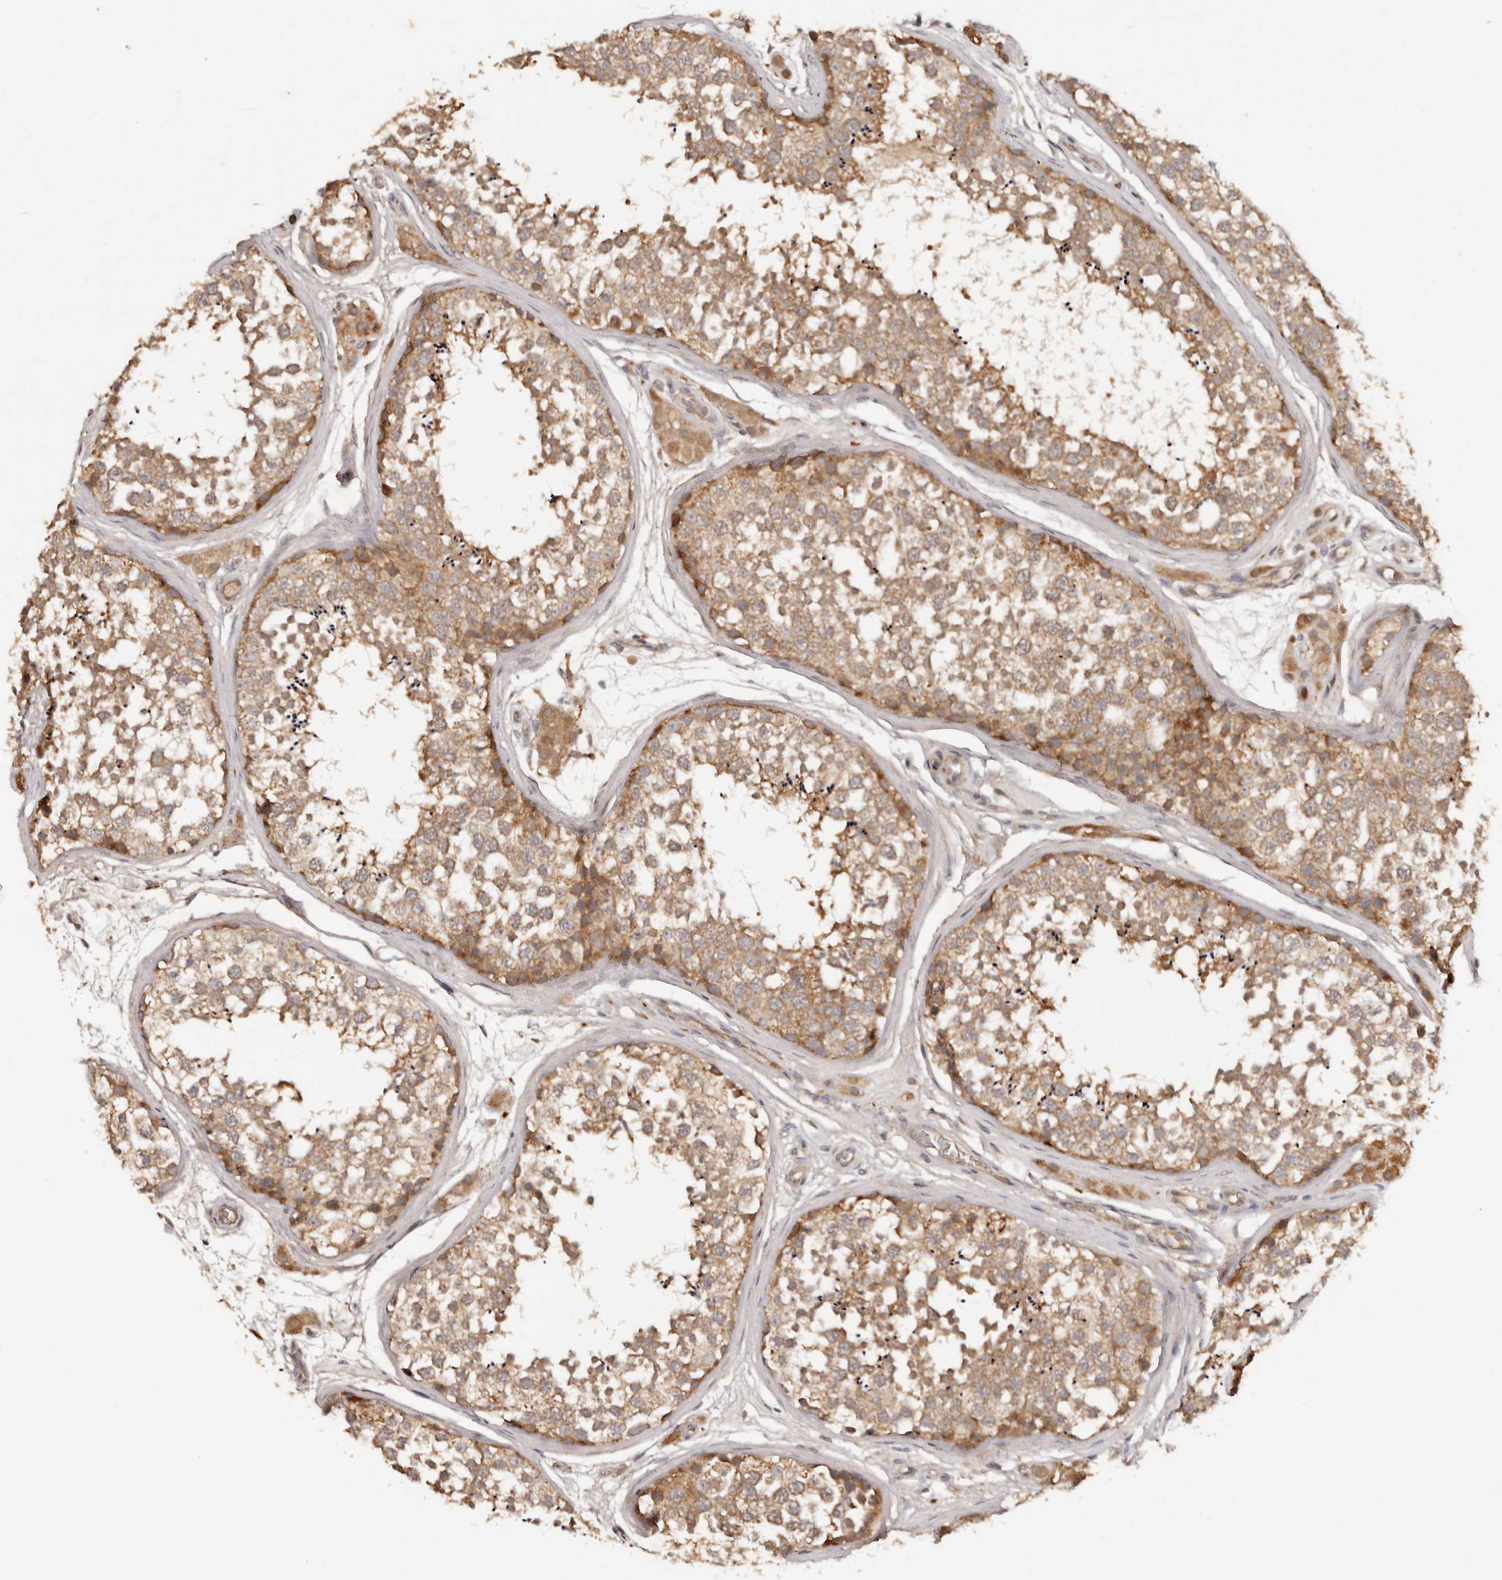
{"staining": {"intensity": "moderate", "quantity": ">75%", "location": "cytoplasmic/membranous"}, "tissue": "testis", "cell_type": "Cells in seminiferous ducts", "image_type": "normal", "snomed": [{"axis": "morphology", "description": "Normal tissue, NOS"}, {"axis": "topography", "description": "Testis"}], "caption": "Immunohistochemical staining of normal human testis exhibits >75% levels of moderate cytoplasmic/membranous protein expression in about >75% of cells in seminiferous ducts.", "gene": "PKIB", "patient": {"sex": "male", "age": 56}}